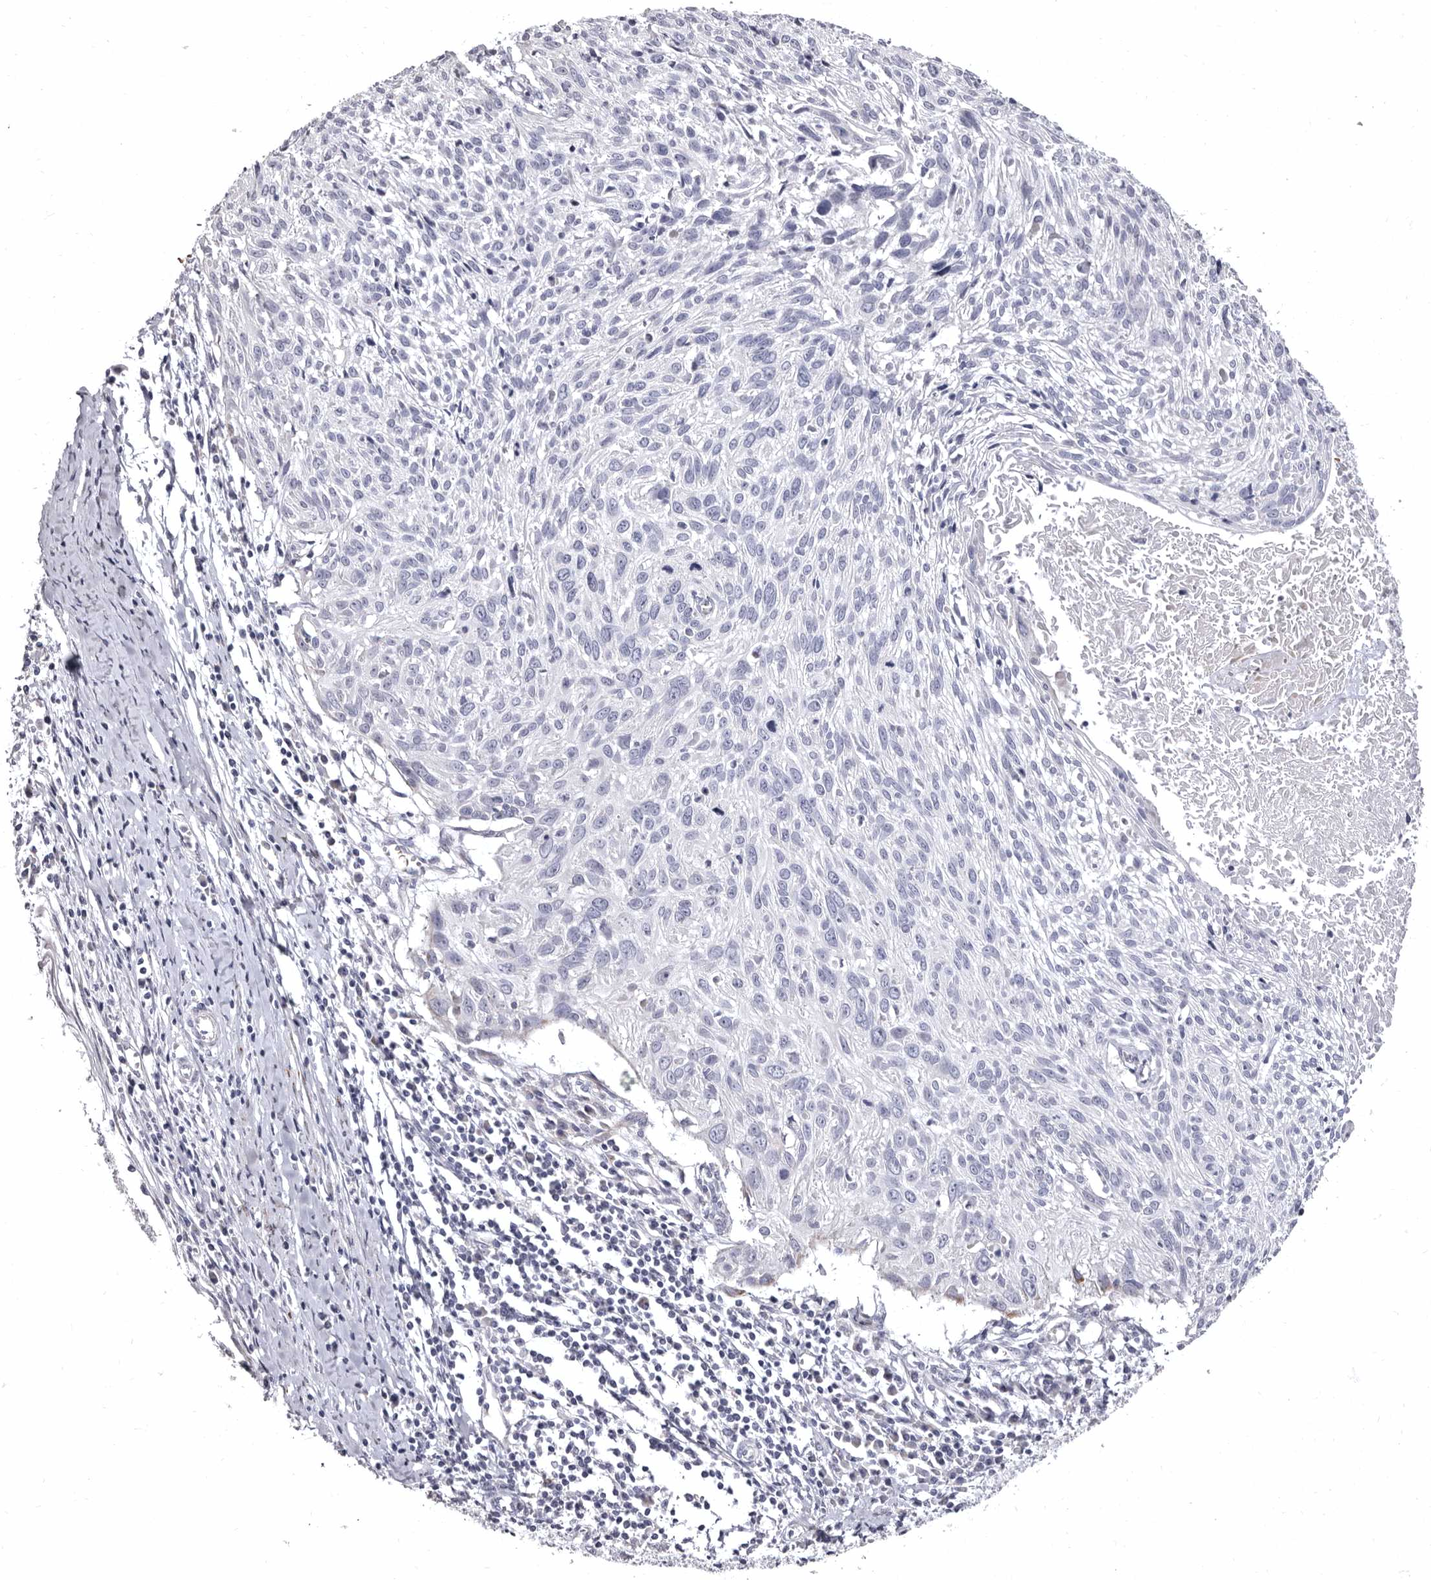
{"staining": {"intensity": "negative", "quantity": "none", "location": "none"}, "tissue": "cervical cancer", "cell_type": "Tumor cells", "image_type": "cancer", "snomed": [{"axis": "morphology", "description": "Squamous cell carcinoma, NOS"}, {"axis": "topography", "description": "Cervix"}], "caption": "A photomicrograph of cervical cancer stained for a protein demonstrates no brown staining in tumor cells. (Stains: DAB immunohistochemistry with hematoxylin counter stain, Microscopy: brightfield microscopy at high magnification).", "gene": "AIDA", "patient": {"sex": "female", "age": 51}}